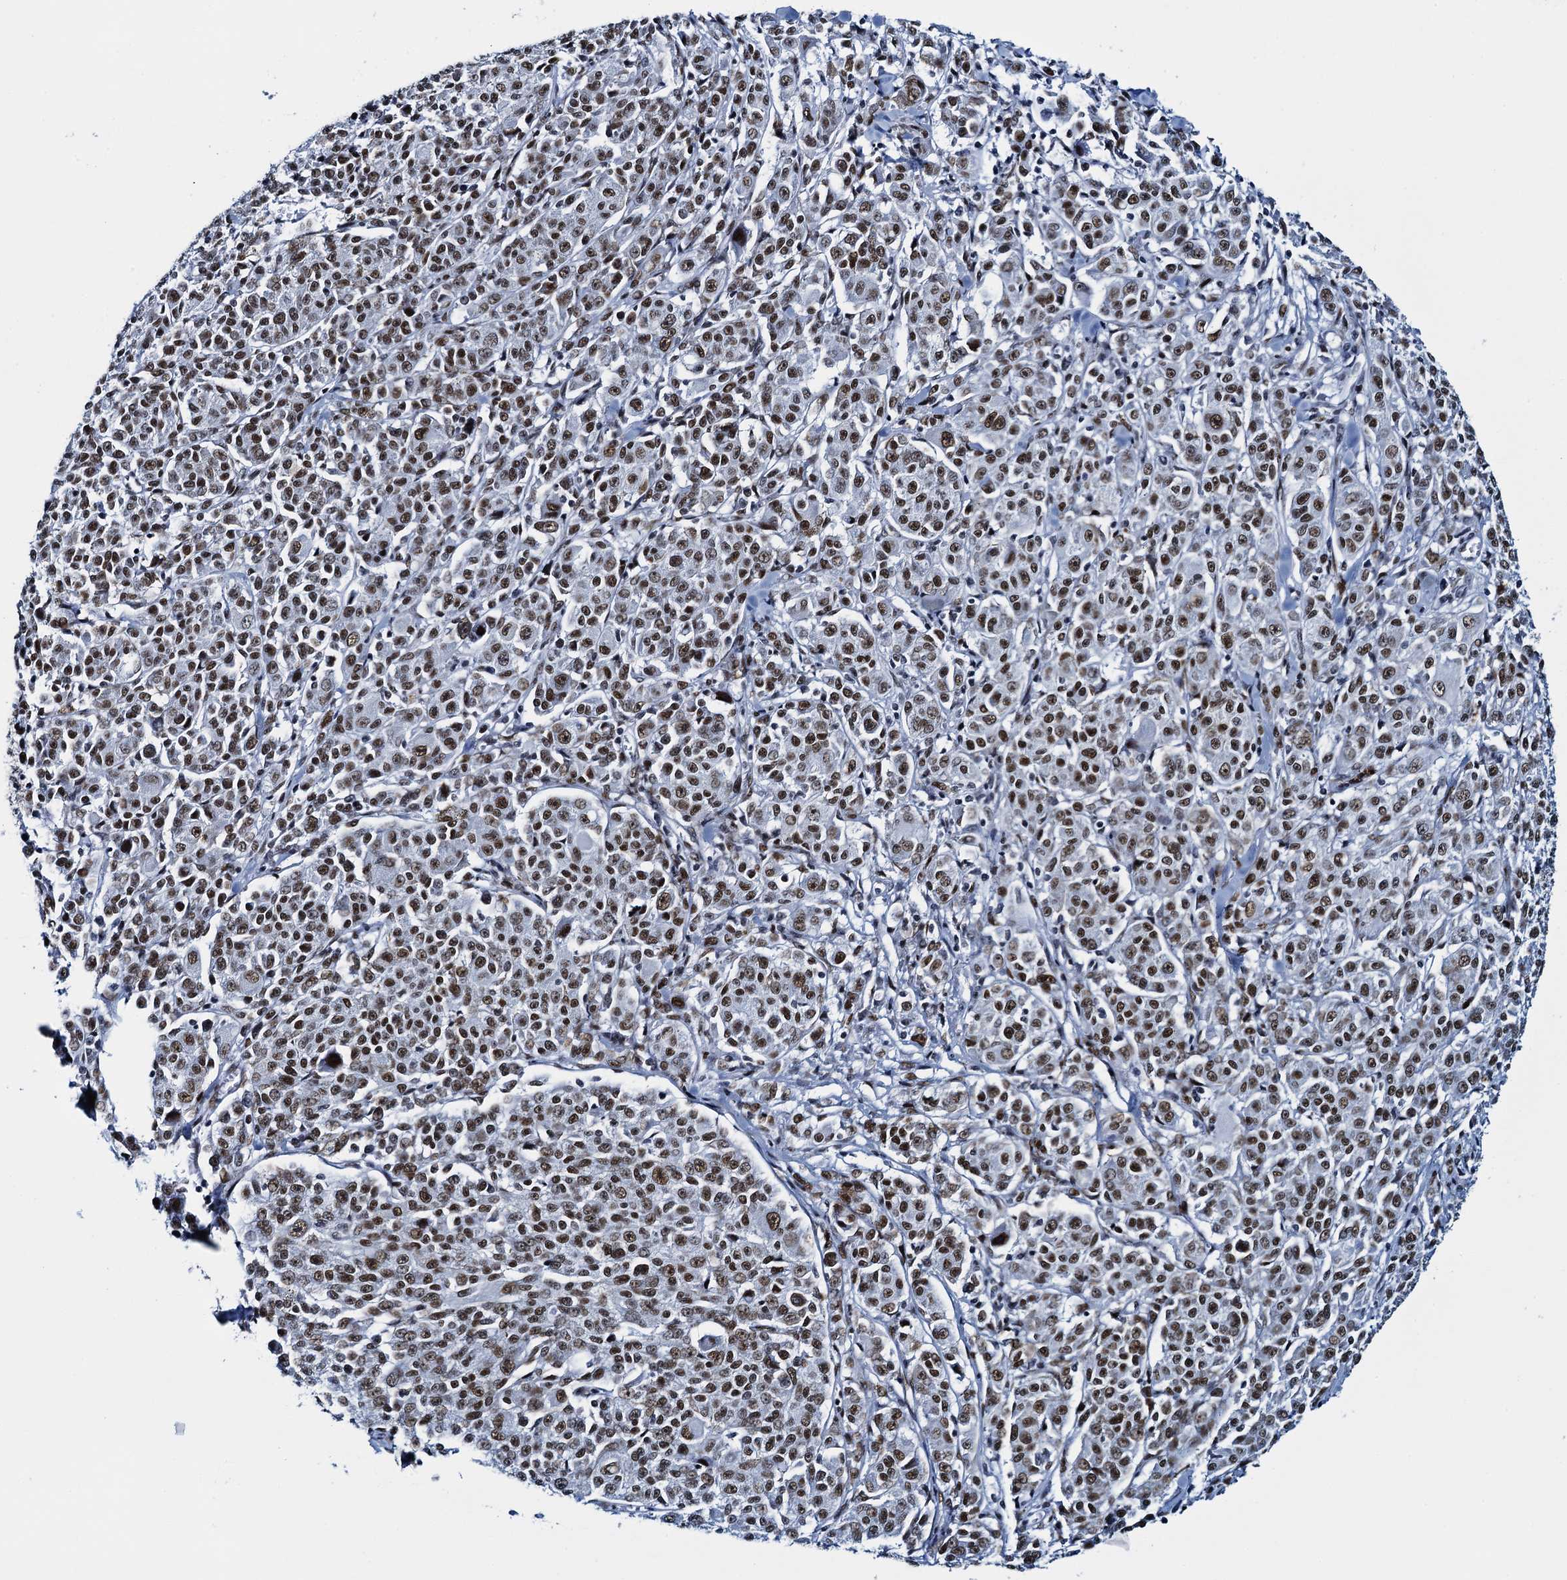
{"staining": {"intensity": "strong", "quantity": ">75%", "location": "nuclear"}, "tissue": "melanoma", "cell_type": "Tumor cells", "image_type": "cancer", "snomed": [{"axis": "morphology", "description": "Malignant melanoma, NOS"}, {"axis": "topography", "description": "Skin"}], "caption": "Protein expression analysis of human malignant melanoma reveals strong nuclear positivity in approximately >75% of tumor cells.", "gene": "HNRNPUL2", "patient": {"sex": "female", "age": 52}}